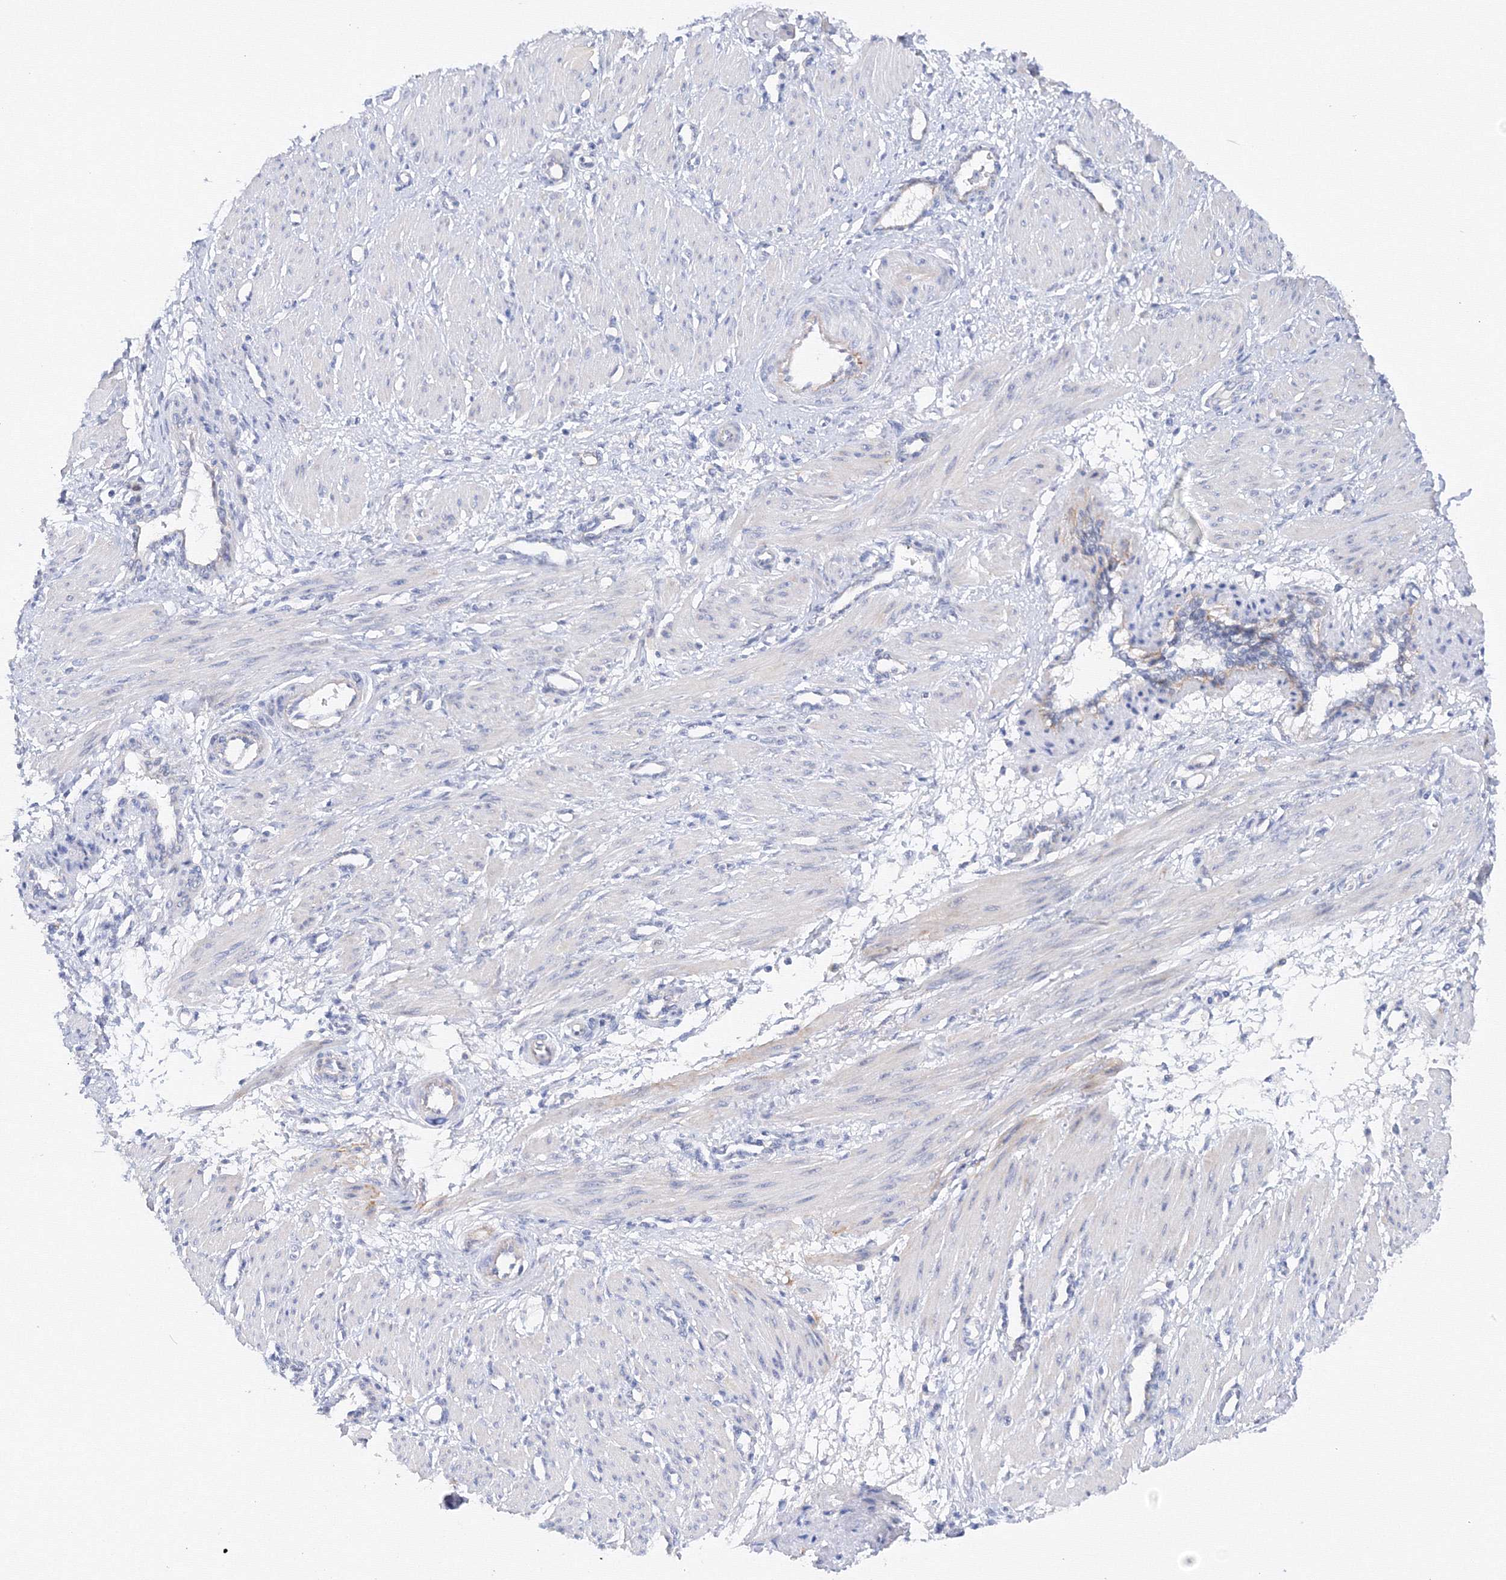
{"staining": {"intensity": "negative", "quantity": "none", "location": "none"}, "tissue": "smooth muscle", "cell_type": "Smooth muscle cells", "image_type": "normal", "snomed": [{"axis": "morphology", "description": "Normal tissue, NOS"}, {"axis": "topography", "description": "Endometrium"}], "caption": "Smooth muscle cells are negative for brown protein staining in benign smooth muscle.", "gene": "TAMM41", "patient": {"sex": "female", "age": 33}}